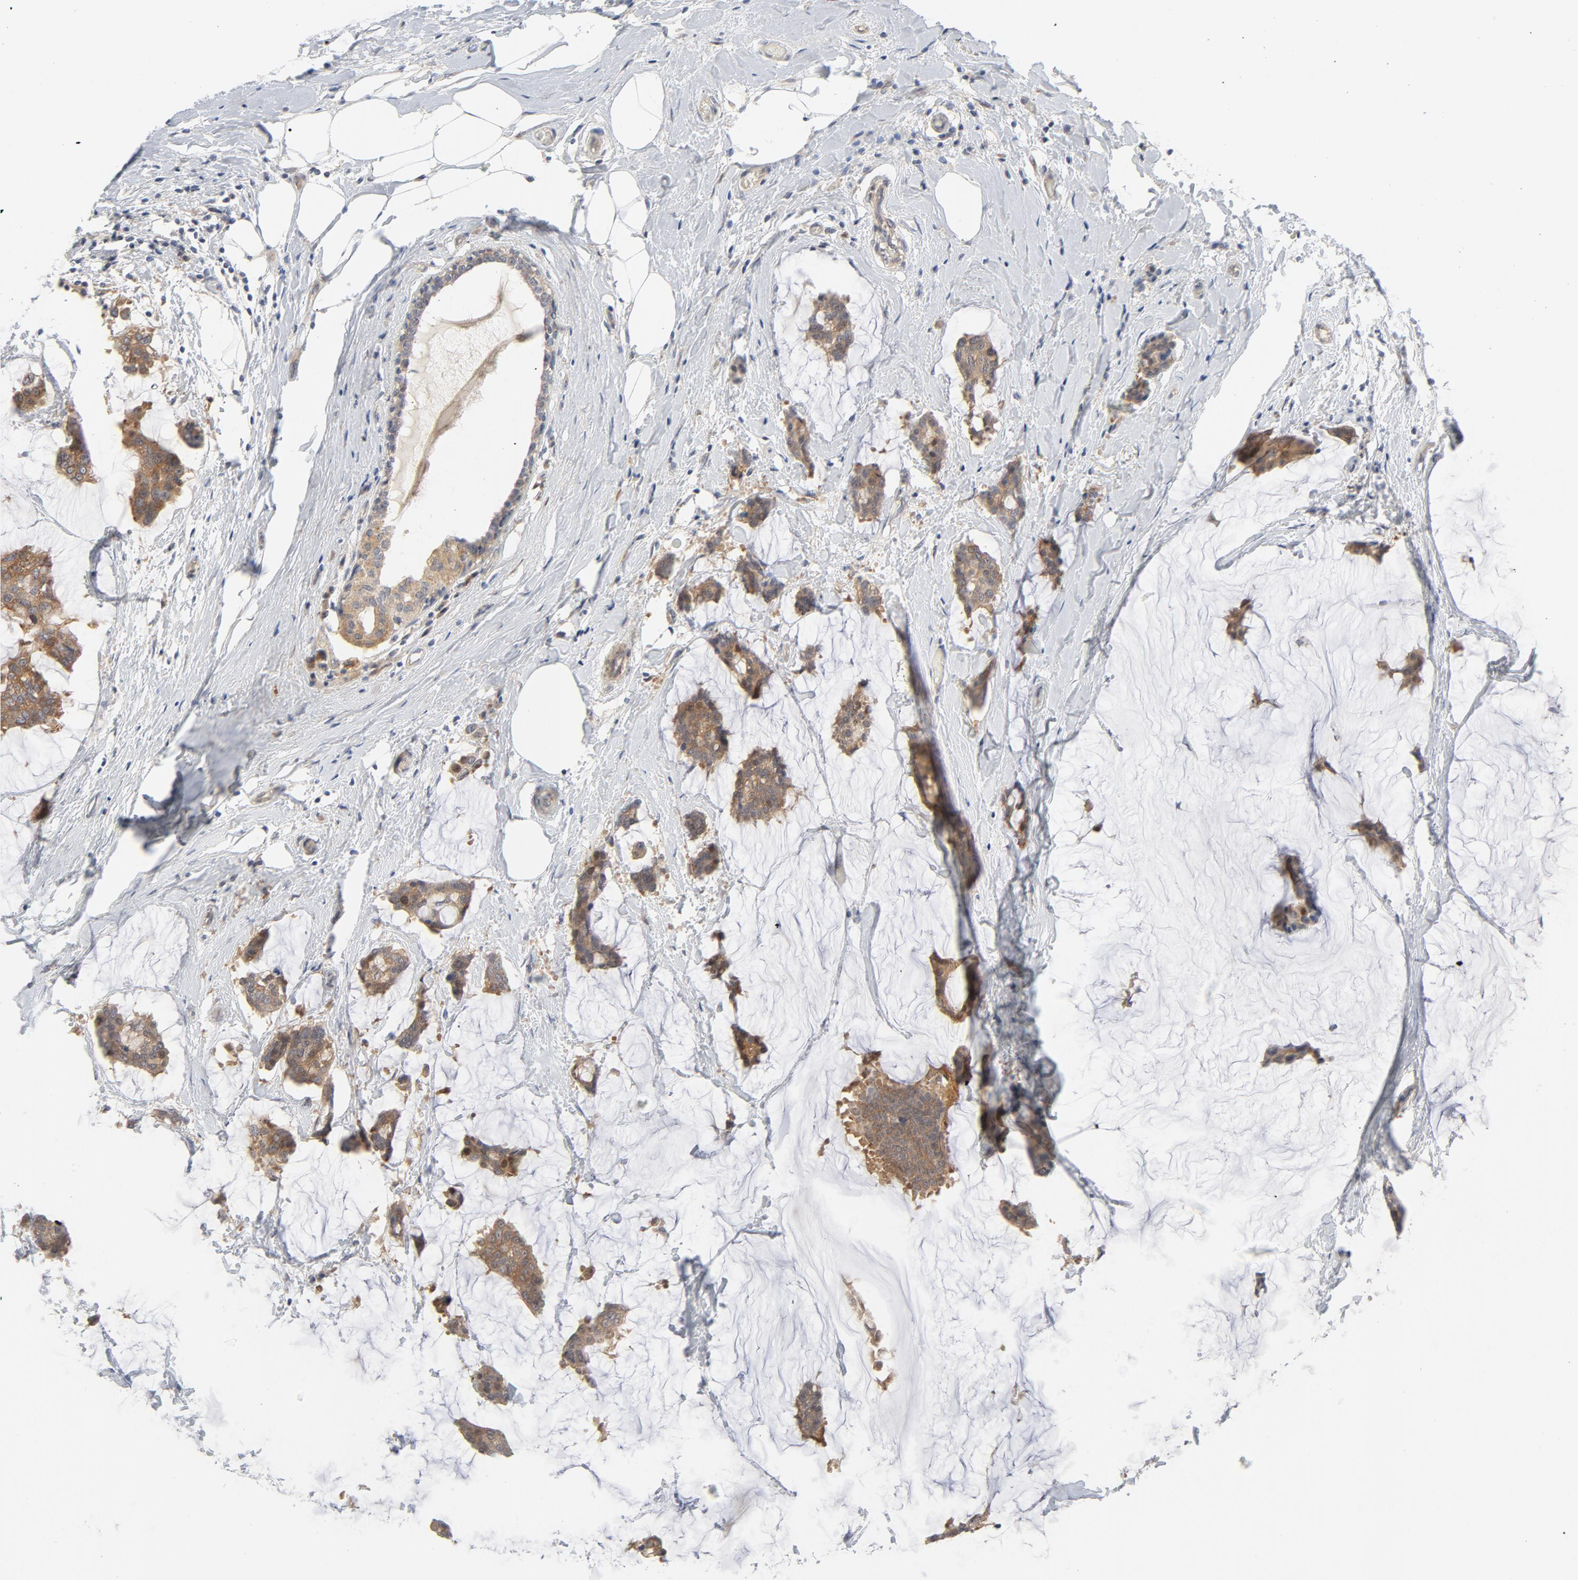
{"staining": {"intensity": "moderate", "quantity": ">75%", "location": "cytoplasmic/membranous,nuclear"}, "tissue": "breast cancer", "cell_type": "Tumor cells", "image_type": "cancer", "snomed": [{"axis": "morphology", "description": "Duct carcinoma"}, {"axis": "topography", "description": "Breast"}], "caption": "Infiltrating ductal carcinoma (breast) stained with immunohistochemistry (IHC) reveals moderate cytoplasmic/membranous and nuclear positivity in about >75% of tumor cells. (DAB = brown stain, brightfield microscopy at high magnification).", "gene": "BAD", "patient": {"sex": "female", "age": 93}}